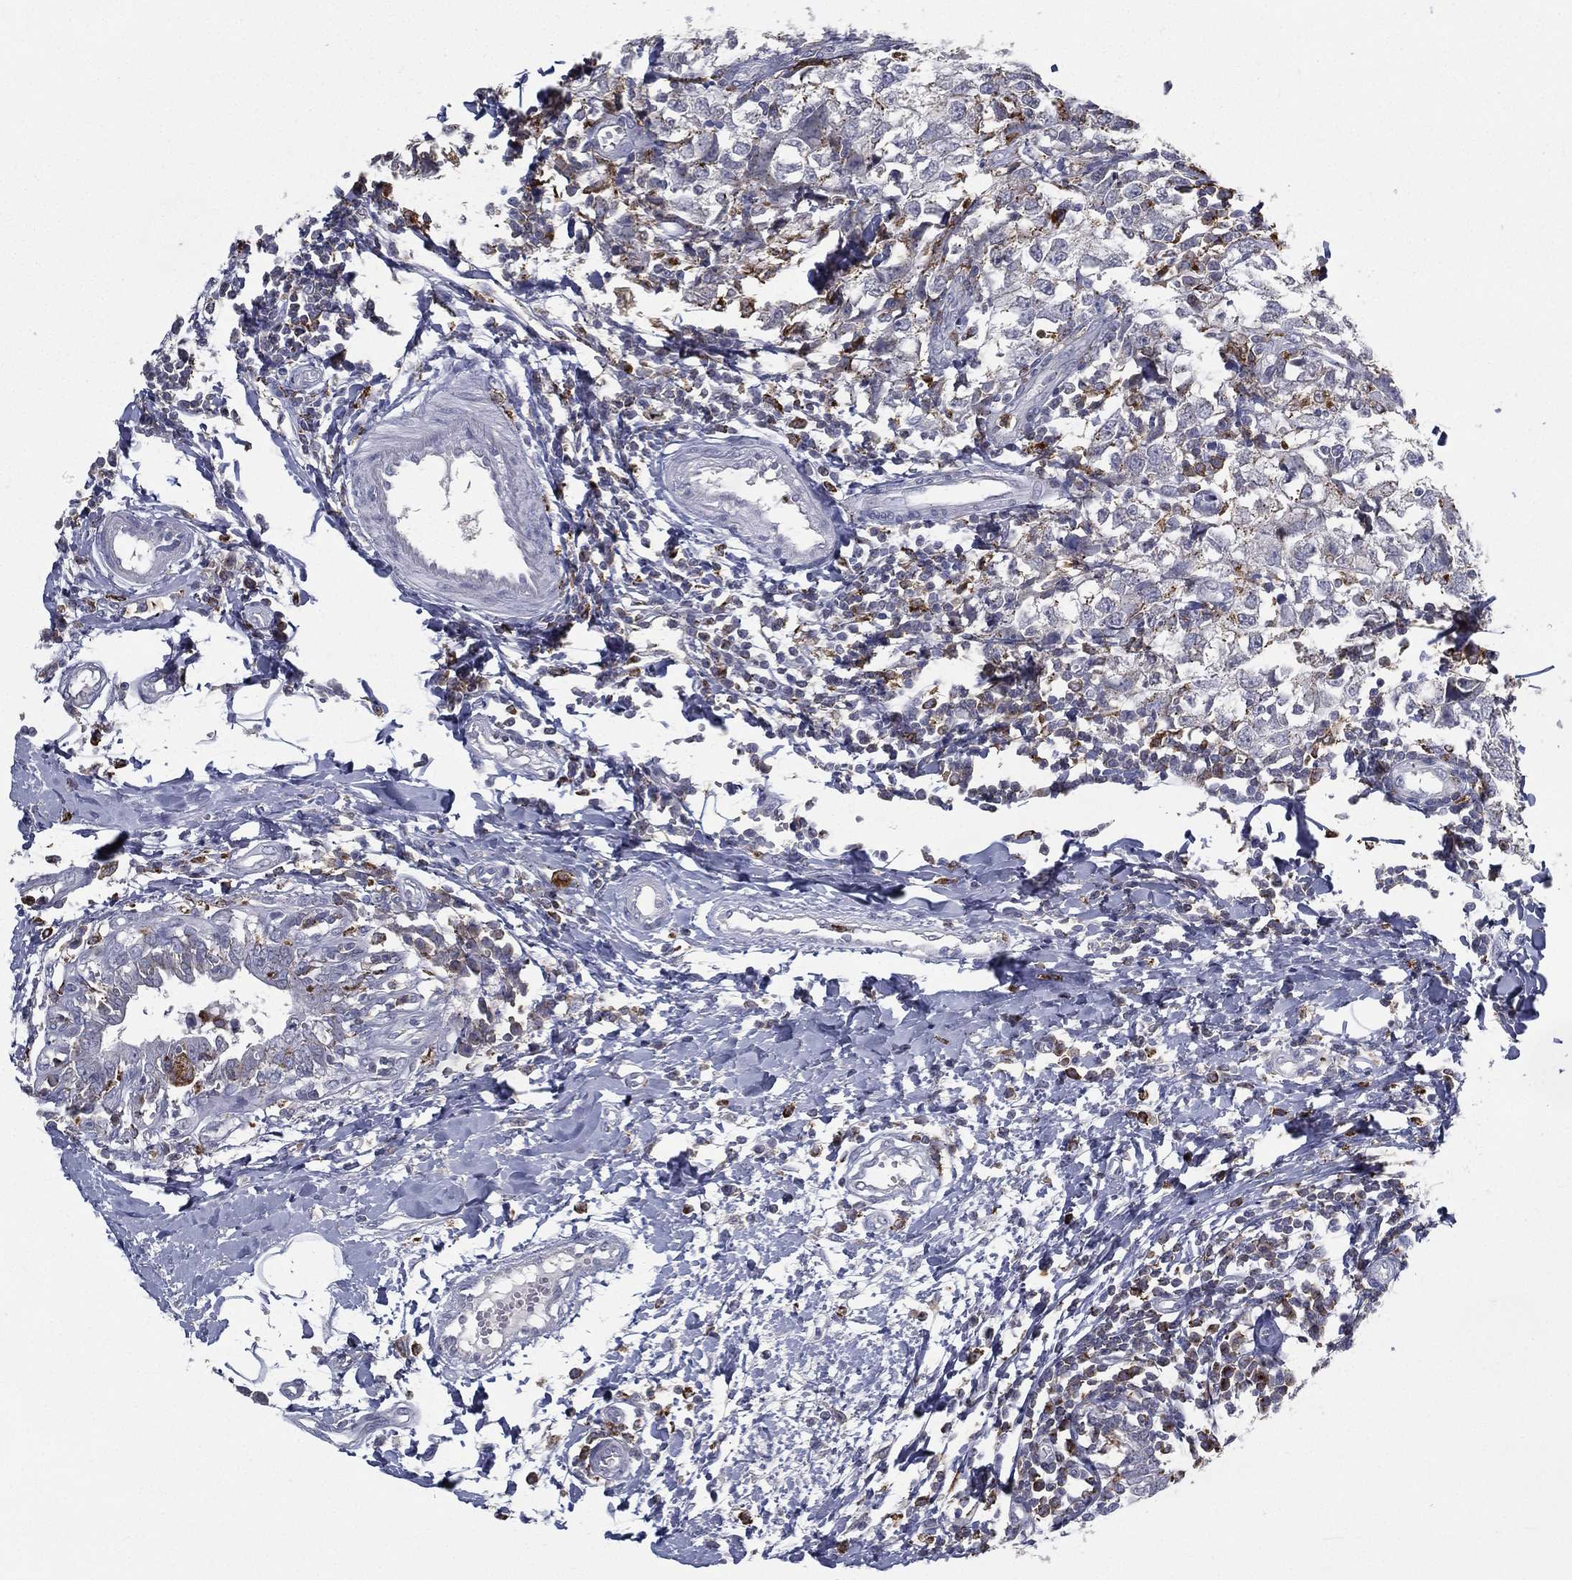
{"staining": {"intensity": "negative", "quantity": "none", "location": "none"}, "tissue": "breast cancer", "cell_type": "Tumor cells", "image_type": "cancer", "snomed": [{"axis": "morphology", "description": "Duct carcinoma"}, {"axis": "topography", "description": "Breast"}], "caption": "Tumor cells show no significant protein expression in breast intraductal carcinoma. Brightfield microscopy of IHC stained with DAB (brown) and hematoxylin (blue), captured at high magnification.", "gene": "EVI2B", "patient": {"sex": "female", "age": 30}}